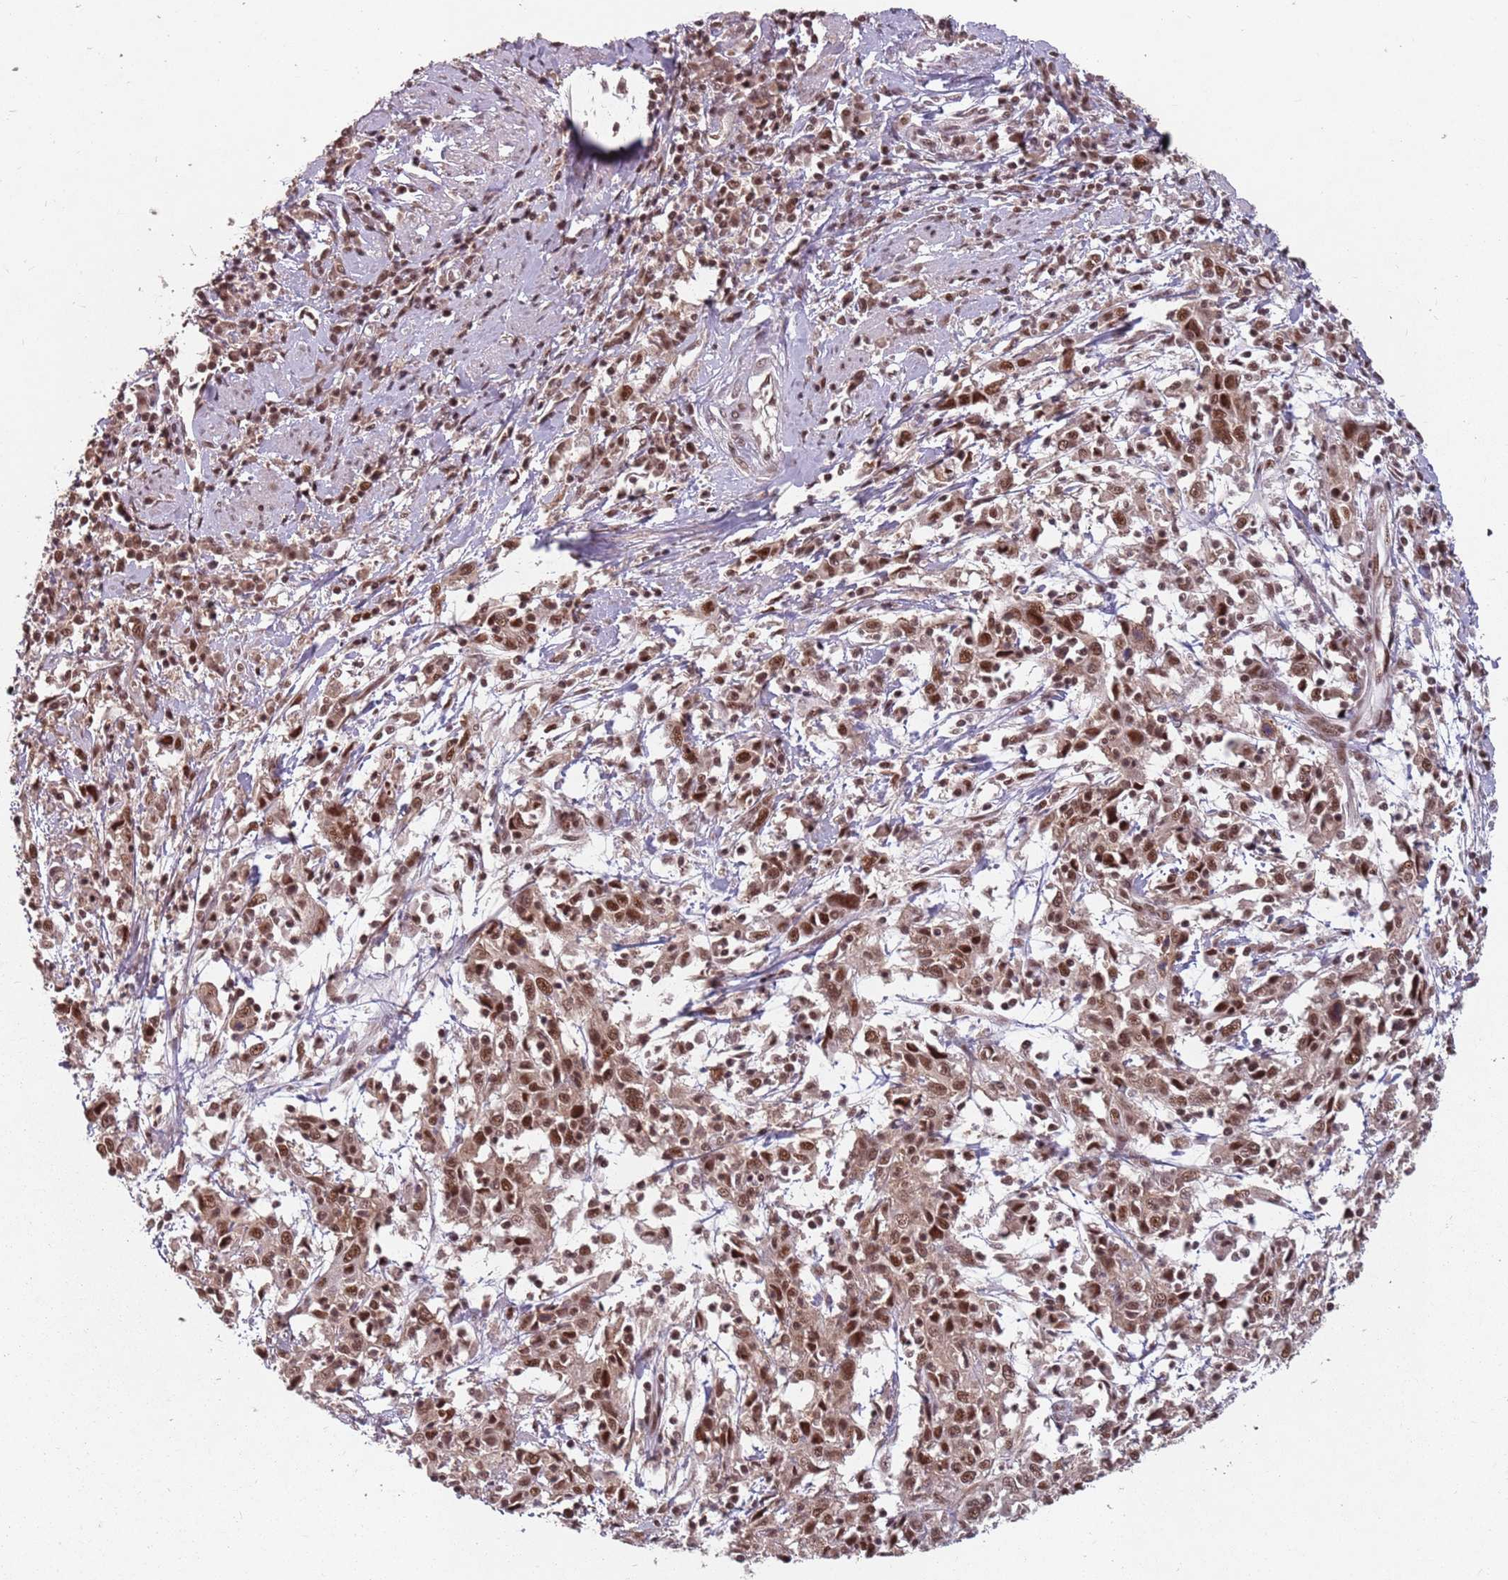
{"staining": {"intensity": "strong", "quantity": ">75%", "location": "nuclear"}, "tissue": "cervical cancer", "cell_type": "Tumor cells", "image_type": "cancer", "snomed": [{"axis": "morphology", "description": "Squamous cell carcinoma, NOS"}, {"axis": "topography", "description": "Cervix"}], "caption": "The image displays staining of squamous cell carcinoma (cervical), revealing strong nuclear protein staining (brown color) within tumor cells.", "gene": "NCBP1", "patient": {"sex": "female", "age": 46}}